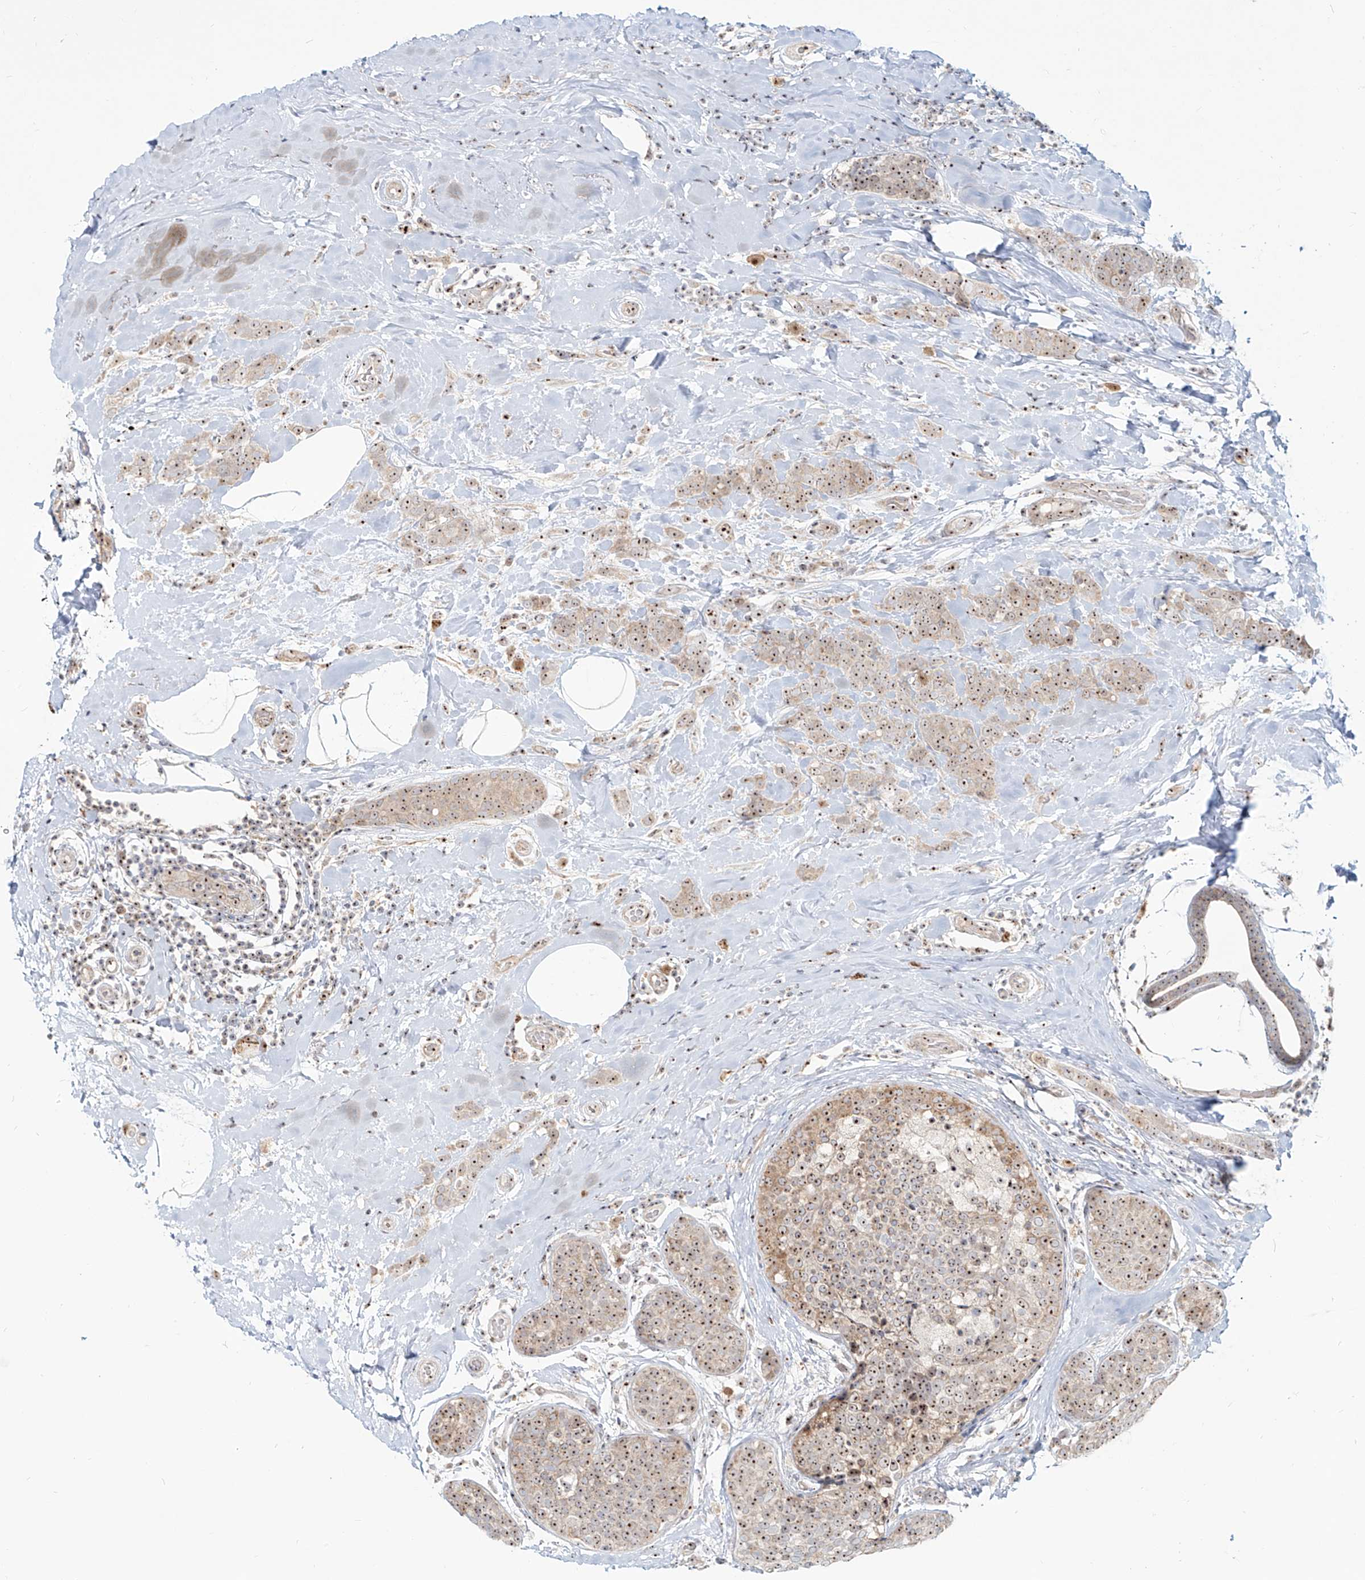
{"staining": {"intensity": "moderate", "quantity": ">75%", "location": "nuclear"}, "tissue": "breast cancer", "cell_type": "Tumor cells", "image_type": "cancer", "snomed": [{"axis": "morphology", "description": "Lobular carcinoma, in situ"}, {"axis": "morphology", "description": "Lobular carcinoma"}, {"axis": "topography", "description": "Breast"}], "caption": "IHC (DAB (3,3'-diaminobenzidine)) staining of breast cancer exhibits moderate nuclear protein staining in approximately >75% of tumor cells. The staining is performed using DAB brown chromogen to label protein expression. The nuclei are counter-stained blue using hematoxylin.", "gene": "BYSL", "patient": {"sex": "female", "age": 41}}